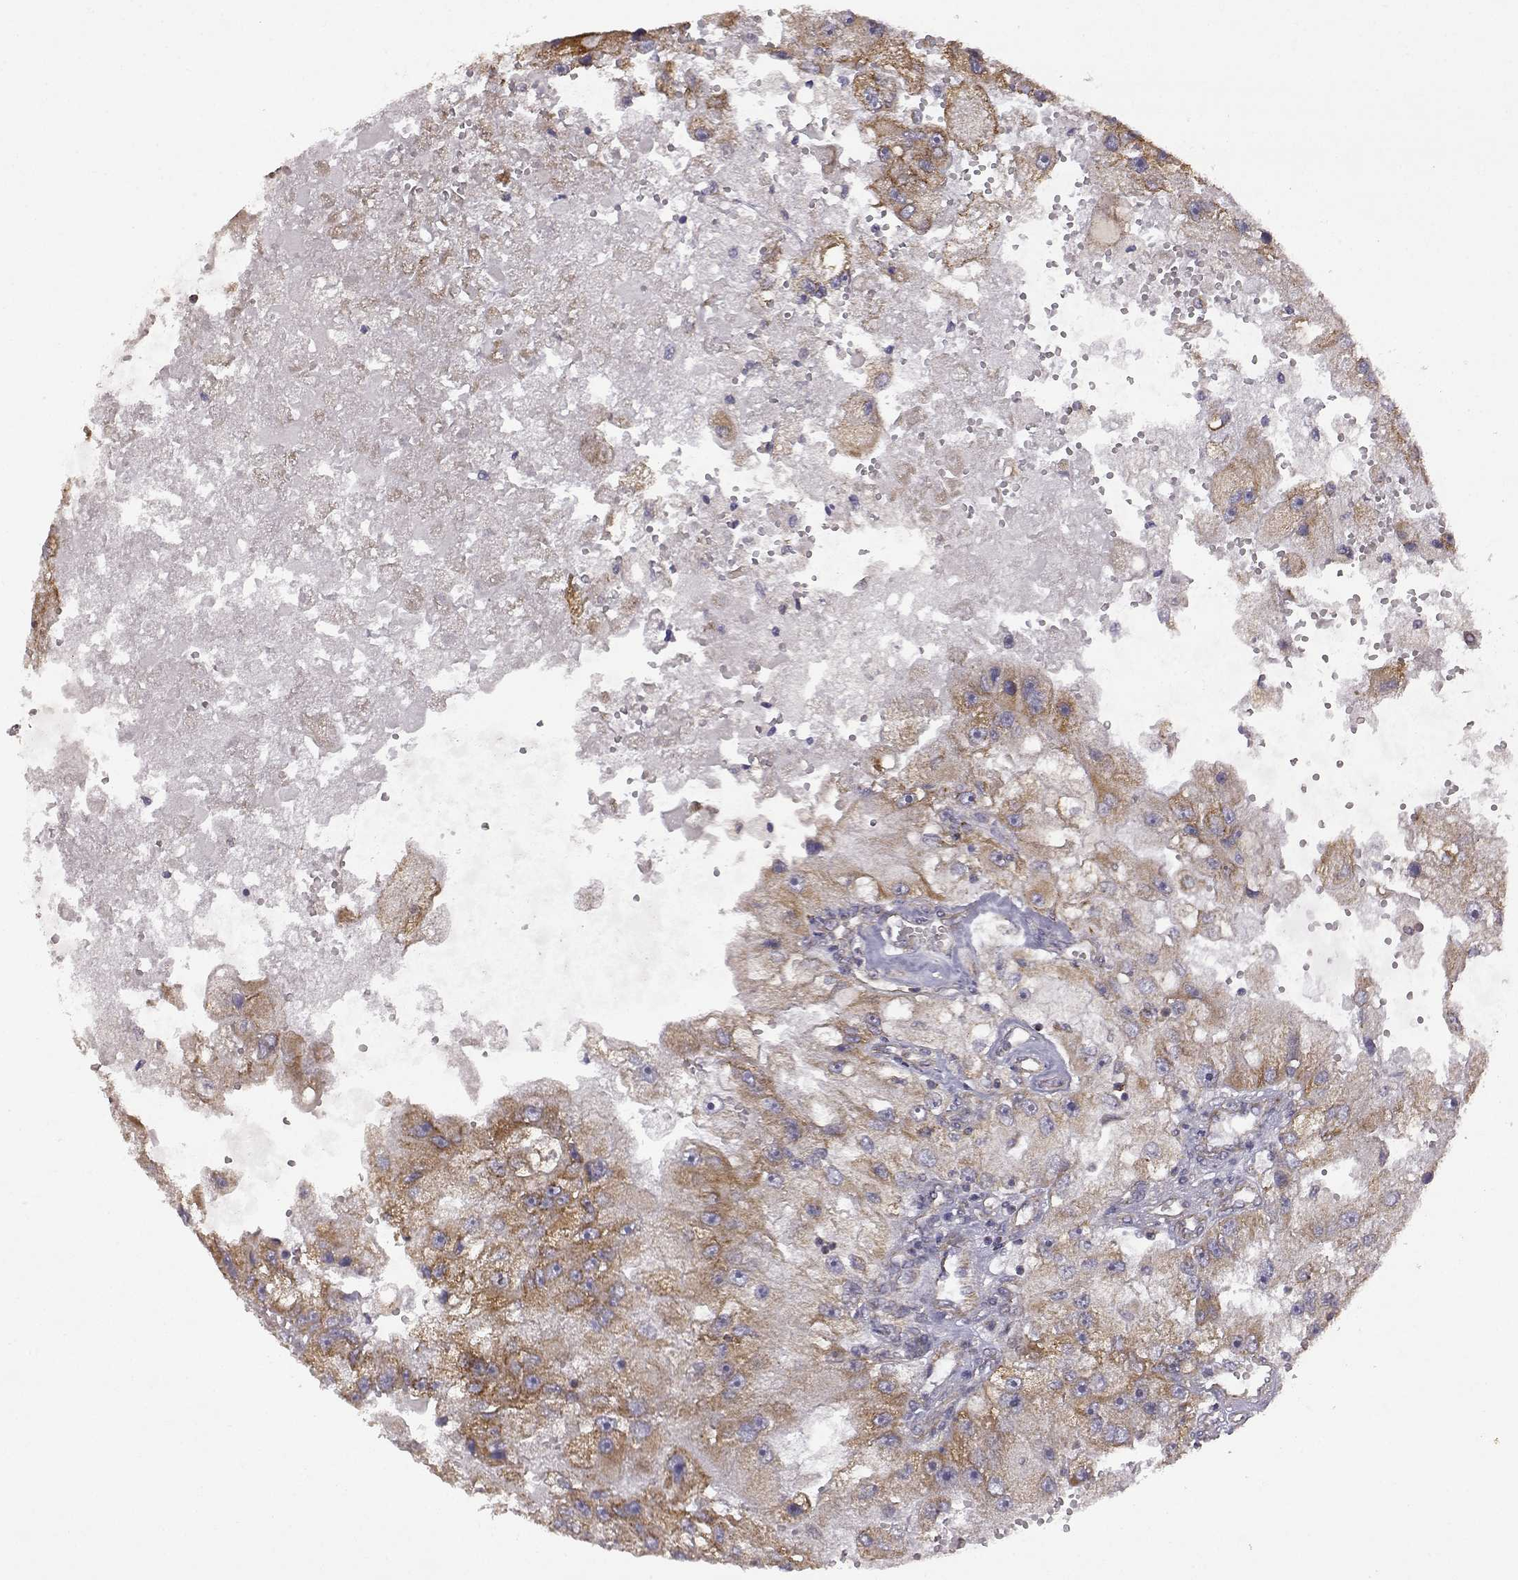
{"staining": {"intensity": "moderate", "quantity": "25%-75%", "location": "cytoplasmic/membranous"}, "tissue": "renal cancer", "cell_type": "Tumor cells", "image_type": "cancer", "snomed": [{"axis": "morphology", "description": "Adenocarcinoma, NOS"}, {"axis": "topography", "description": "Kidney"}], "caption": "Renal cancer tissue exhibits moderate cytoplasmic/membranous positivity in about 25%-75% of tumor cells", "gene": "DDC", "patient": {"sex": "male", "age": 63}}